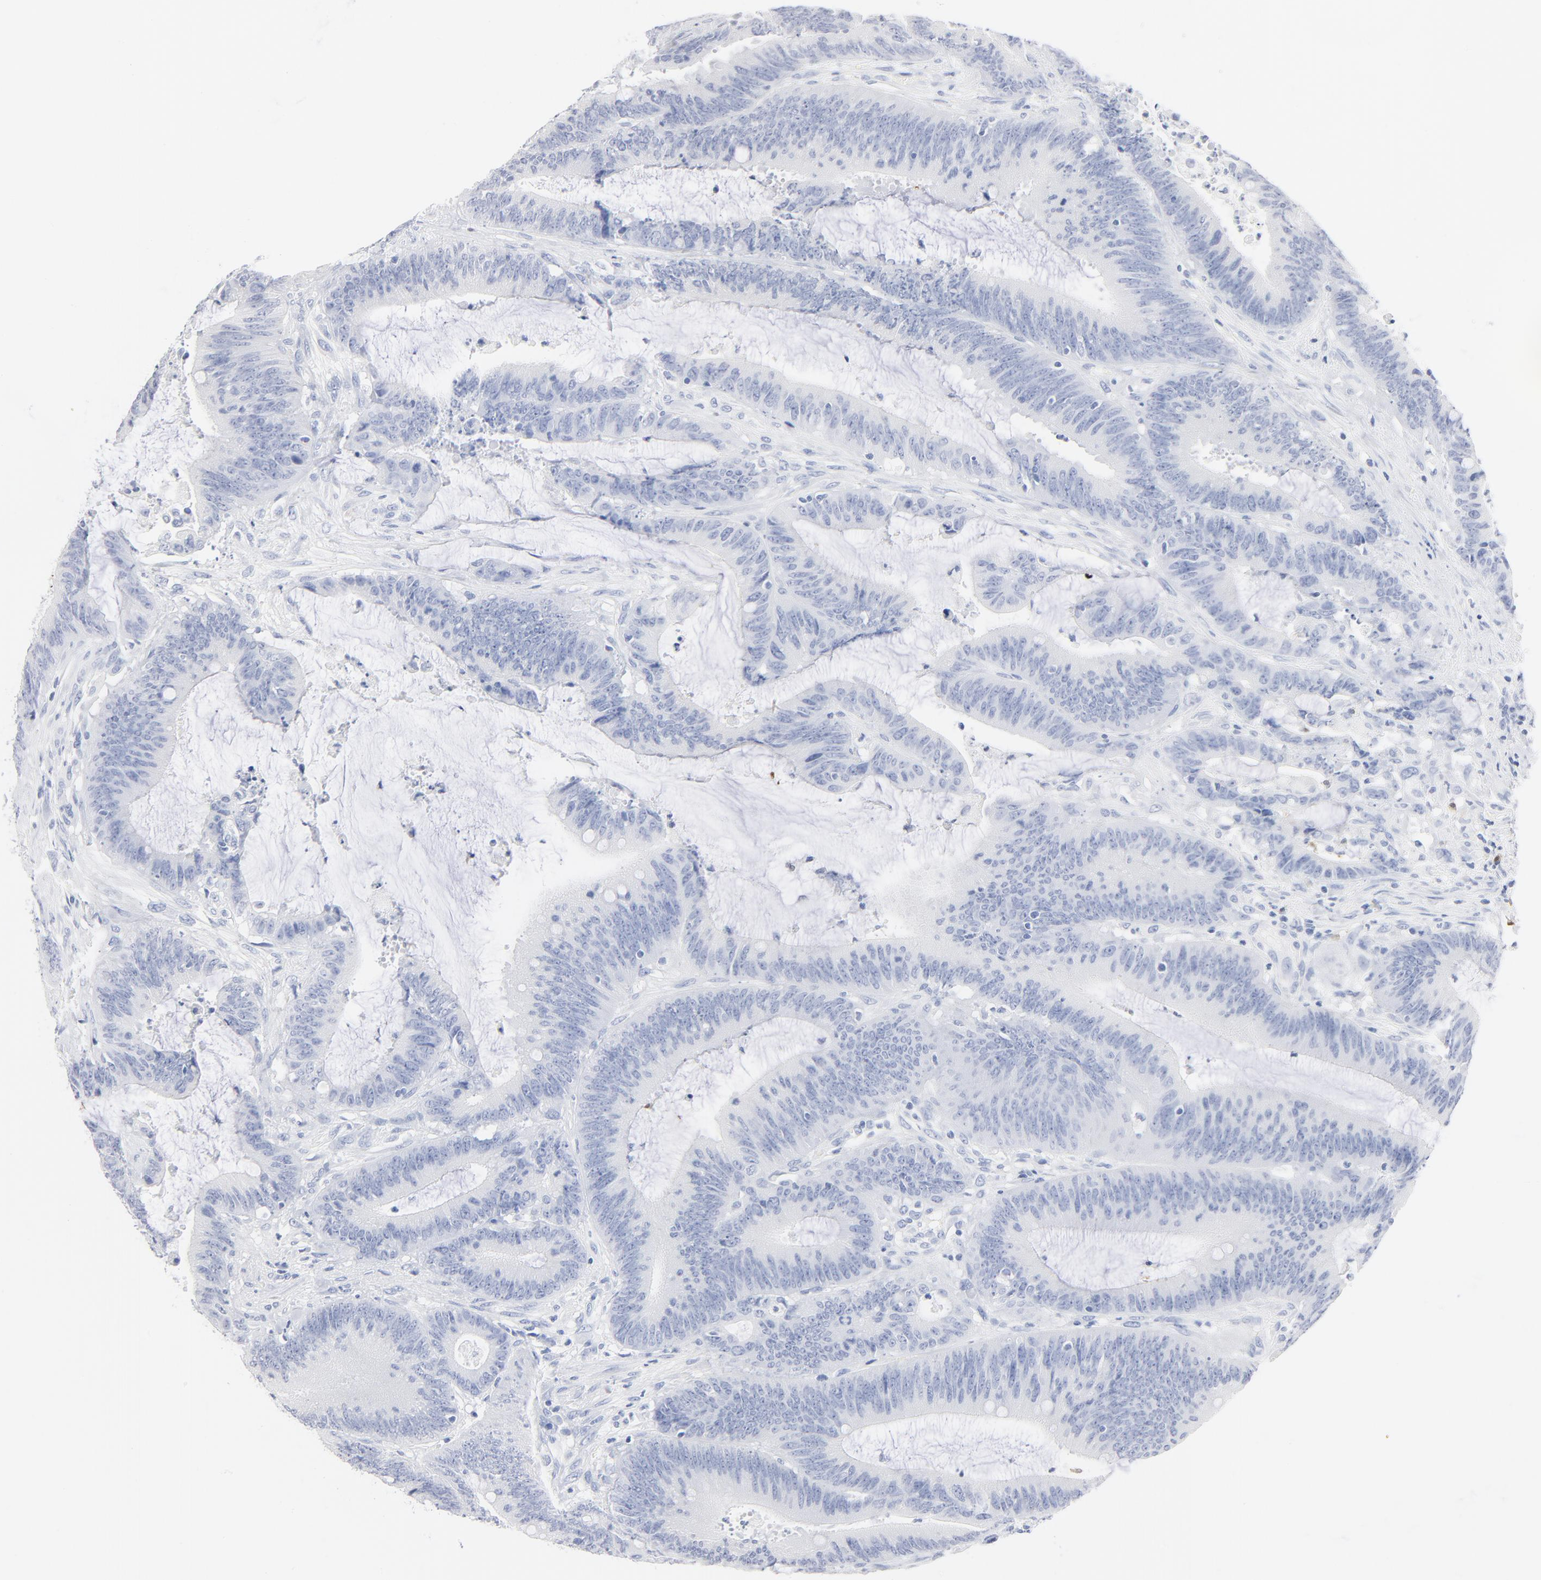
{"staining": {"intensity": "negative", "quantity": "none", "location": "none"}, "tissue": "colorectal cancer", "cell_type": "Tumor cells", "image_type": "cancer", "snomed": [{"axis": "morphology", "description": "Adenocarcinoma, NOS"}, {"axis": "topography", "description": "Rectum"}], "caption": "This is an IHC image of human adenocarcinoma (colorectal). There is no expression in tumor cells.", "gene": "AGTR1", "patient": {"sex": "female", "age": 66}}